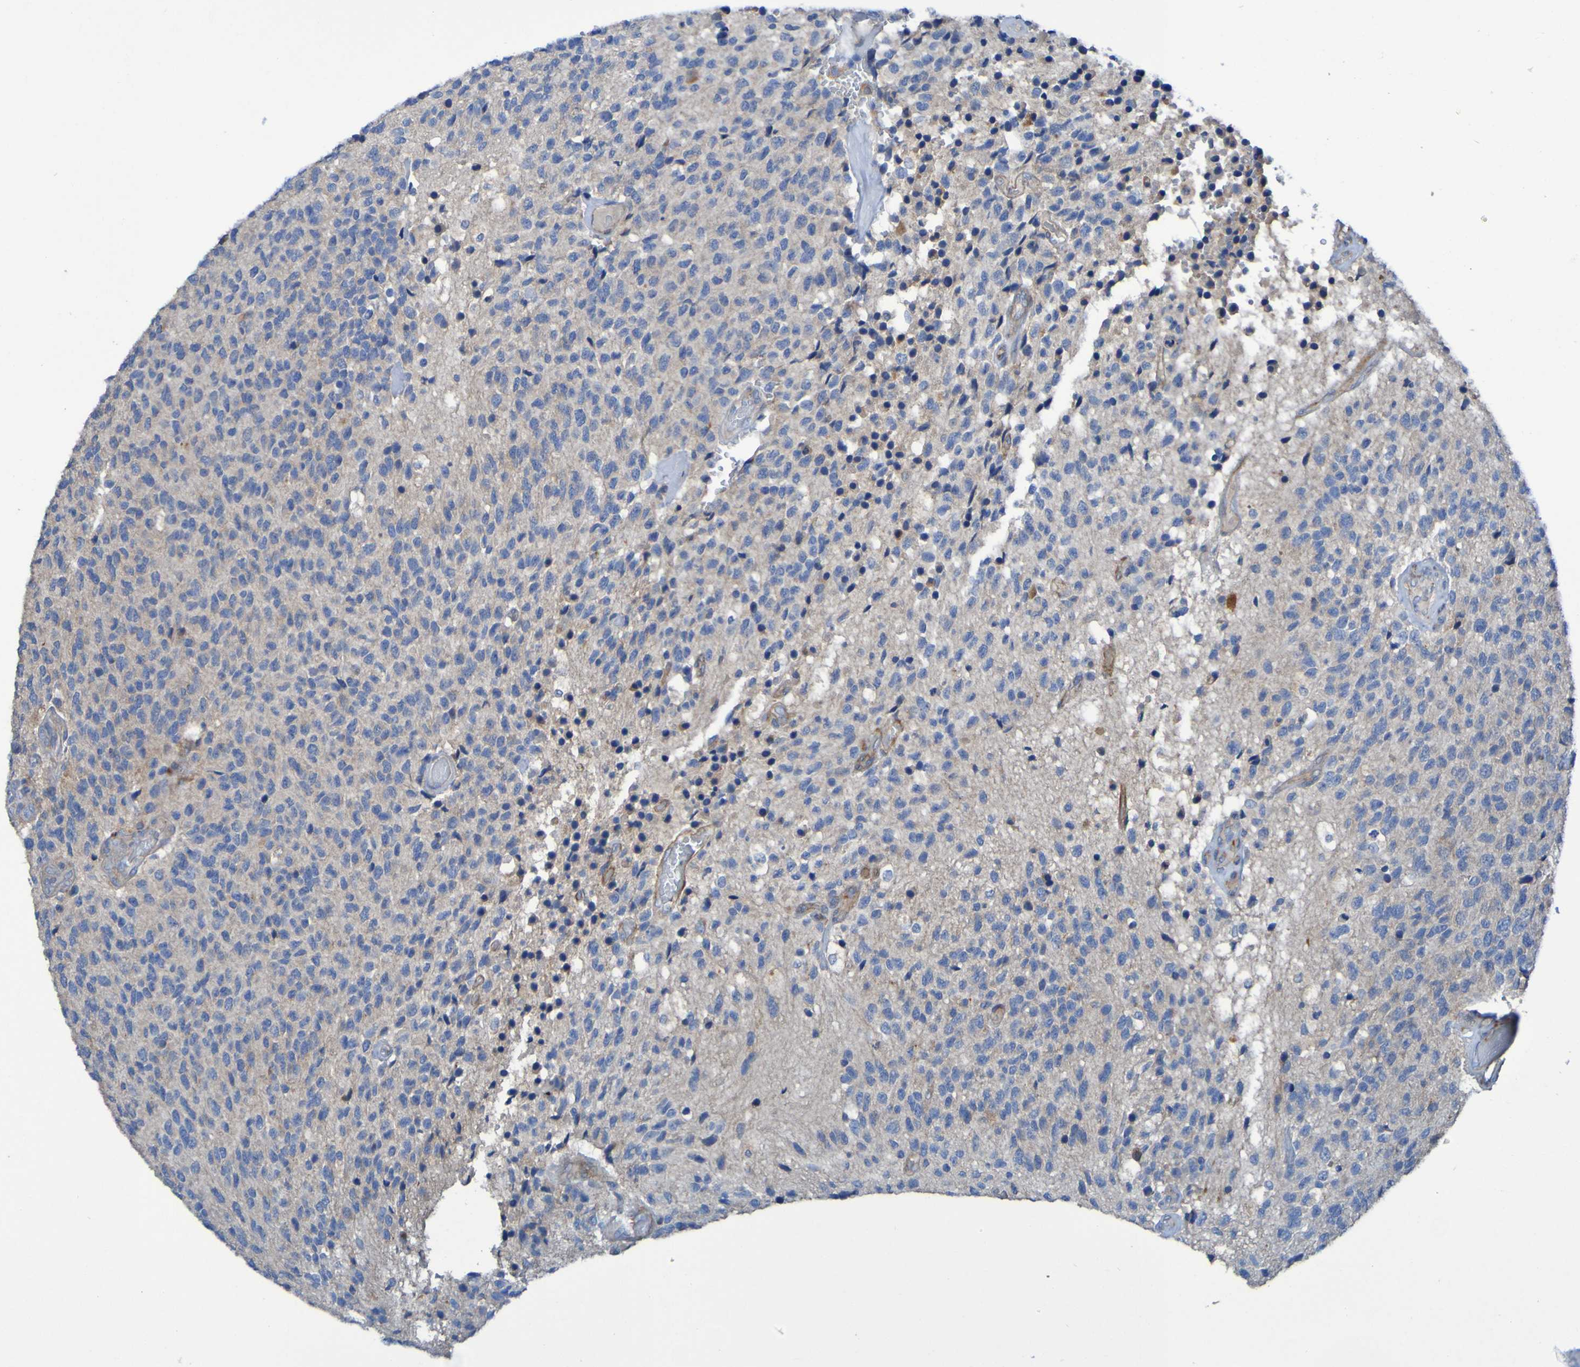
{"staining": {"intensity": "negative", "quantity": "none", "location": "none"}, "tissue": "glioma", "cell_type": "Tumor cells", "image_type": "cancer", "snomed": [{"axis": "morphology", "description": "Glioma, malignant, High grade"}, {"axis": "topography", "description": "pancreas cauda"}], "caption": "Photomicrograph shows no protein staining in tumor cells of malignant glioma (high-grade) tissue. Nuclei are stained in blue.", "gene": "ARHGEF16", "patient": {"sex": "male", "age": 60}}